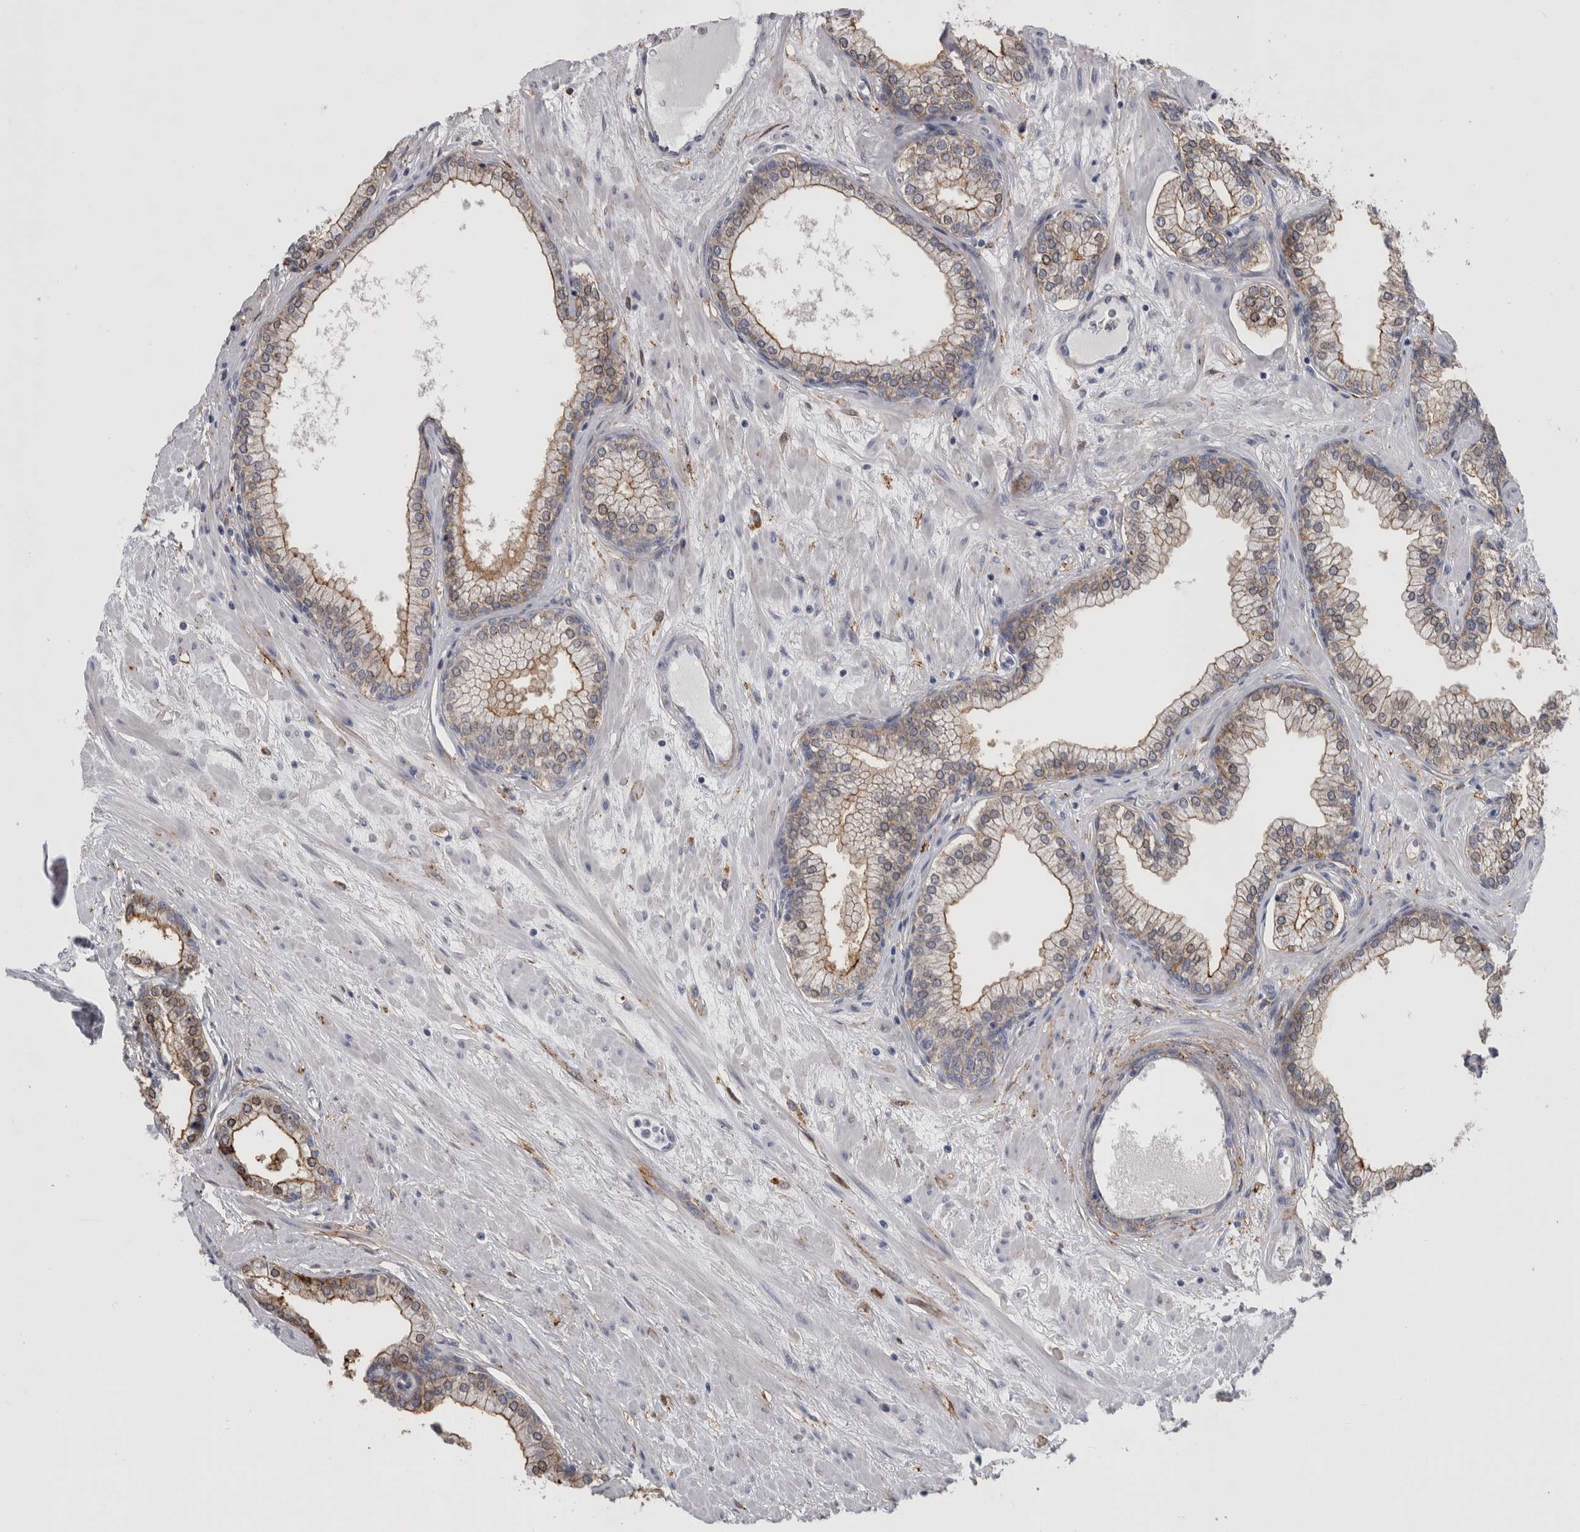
{"staining": {"intensity": "moderate", "quantity": "25%-75%", "location": "cytoplasmic/membranous"}, "tissue": "prostate", "cell_type": "Glandular cells", "image_type": "normal", "snomed": [{"axis": "morphology", "description": "Normal tissue, NOS"}, {"axis": "morphology", "description": "Urothelial carcinoma, Low grade"}, {"axis": "topography", "description": "Urinary bladder"}, {"axis": "topography", "description": "Prostate"}], "caption": "IHC (DAB (3,3'-diaminobenzidine)) staining of normal prostate demonstrates moderate cytoplasmic/membranous protein positivity in approximately 25%-75% of glandular cells.", "gene": "DNAJC24", "patient": {"sex": "male", "age": 60}}